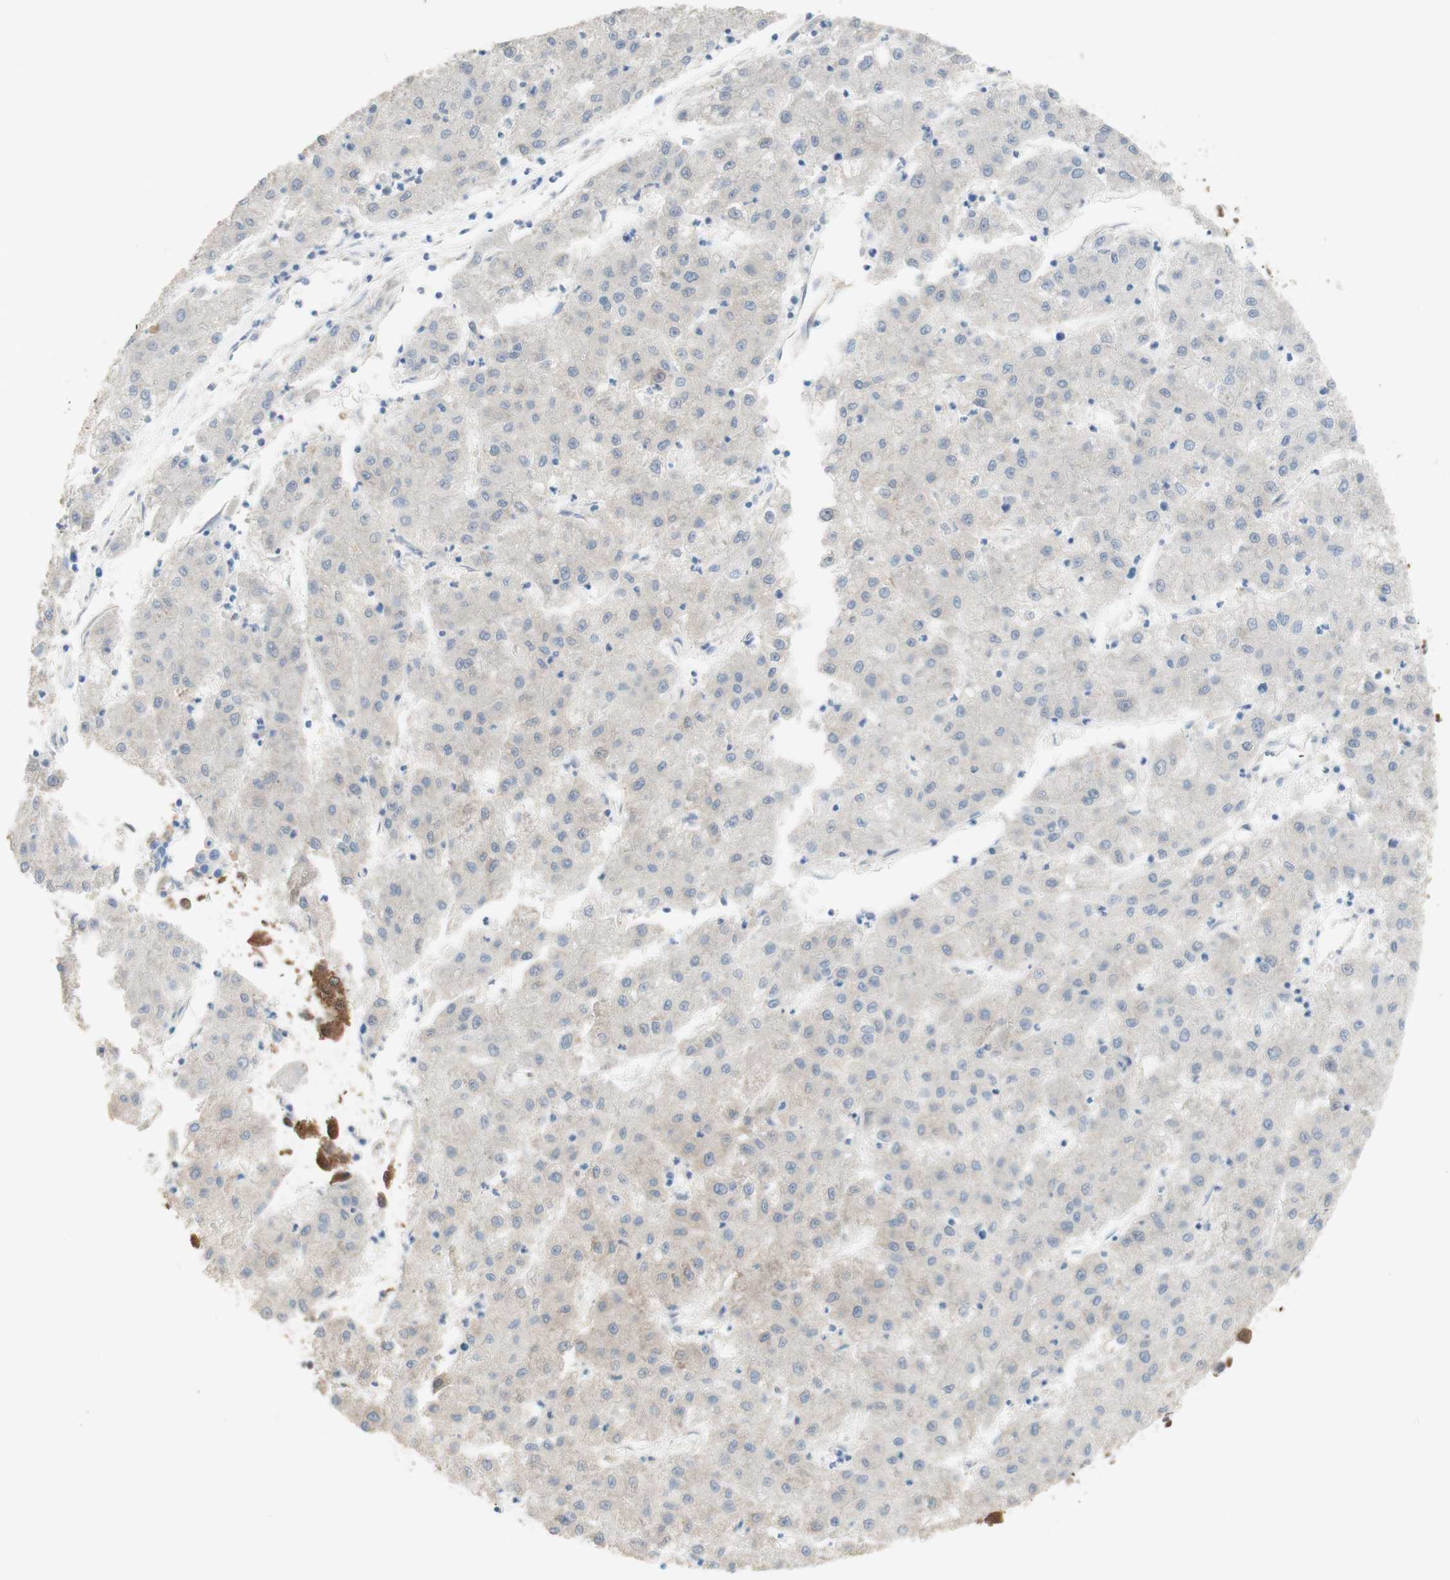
{"staining": {"intensity": "negative", "quantity": "none", "location": "none"}, "tissue": "liver cancer", "cell_type": "Tumor cells", "image_type": "cancer", "snomed": [{"axis": "morphology", "description": "Carcinoma, Hepatocellular, NOS"}, {"axis": "topography", "description": "Liver"}], "caption": "Protein analysis of liver cancer (hepatocellular carcinoma) demonstrates no significant expression in tumor cells.", "gene": "COMT", "patient": {"sex": "male", "age": 72}}